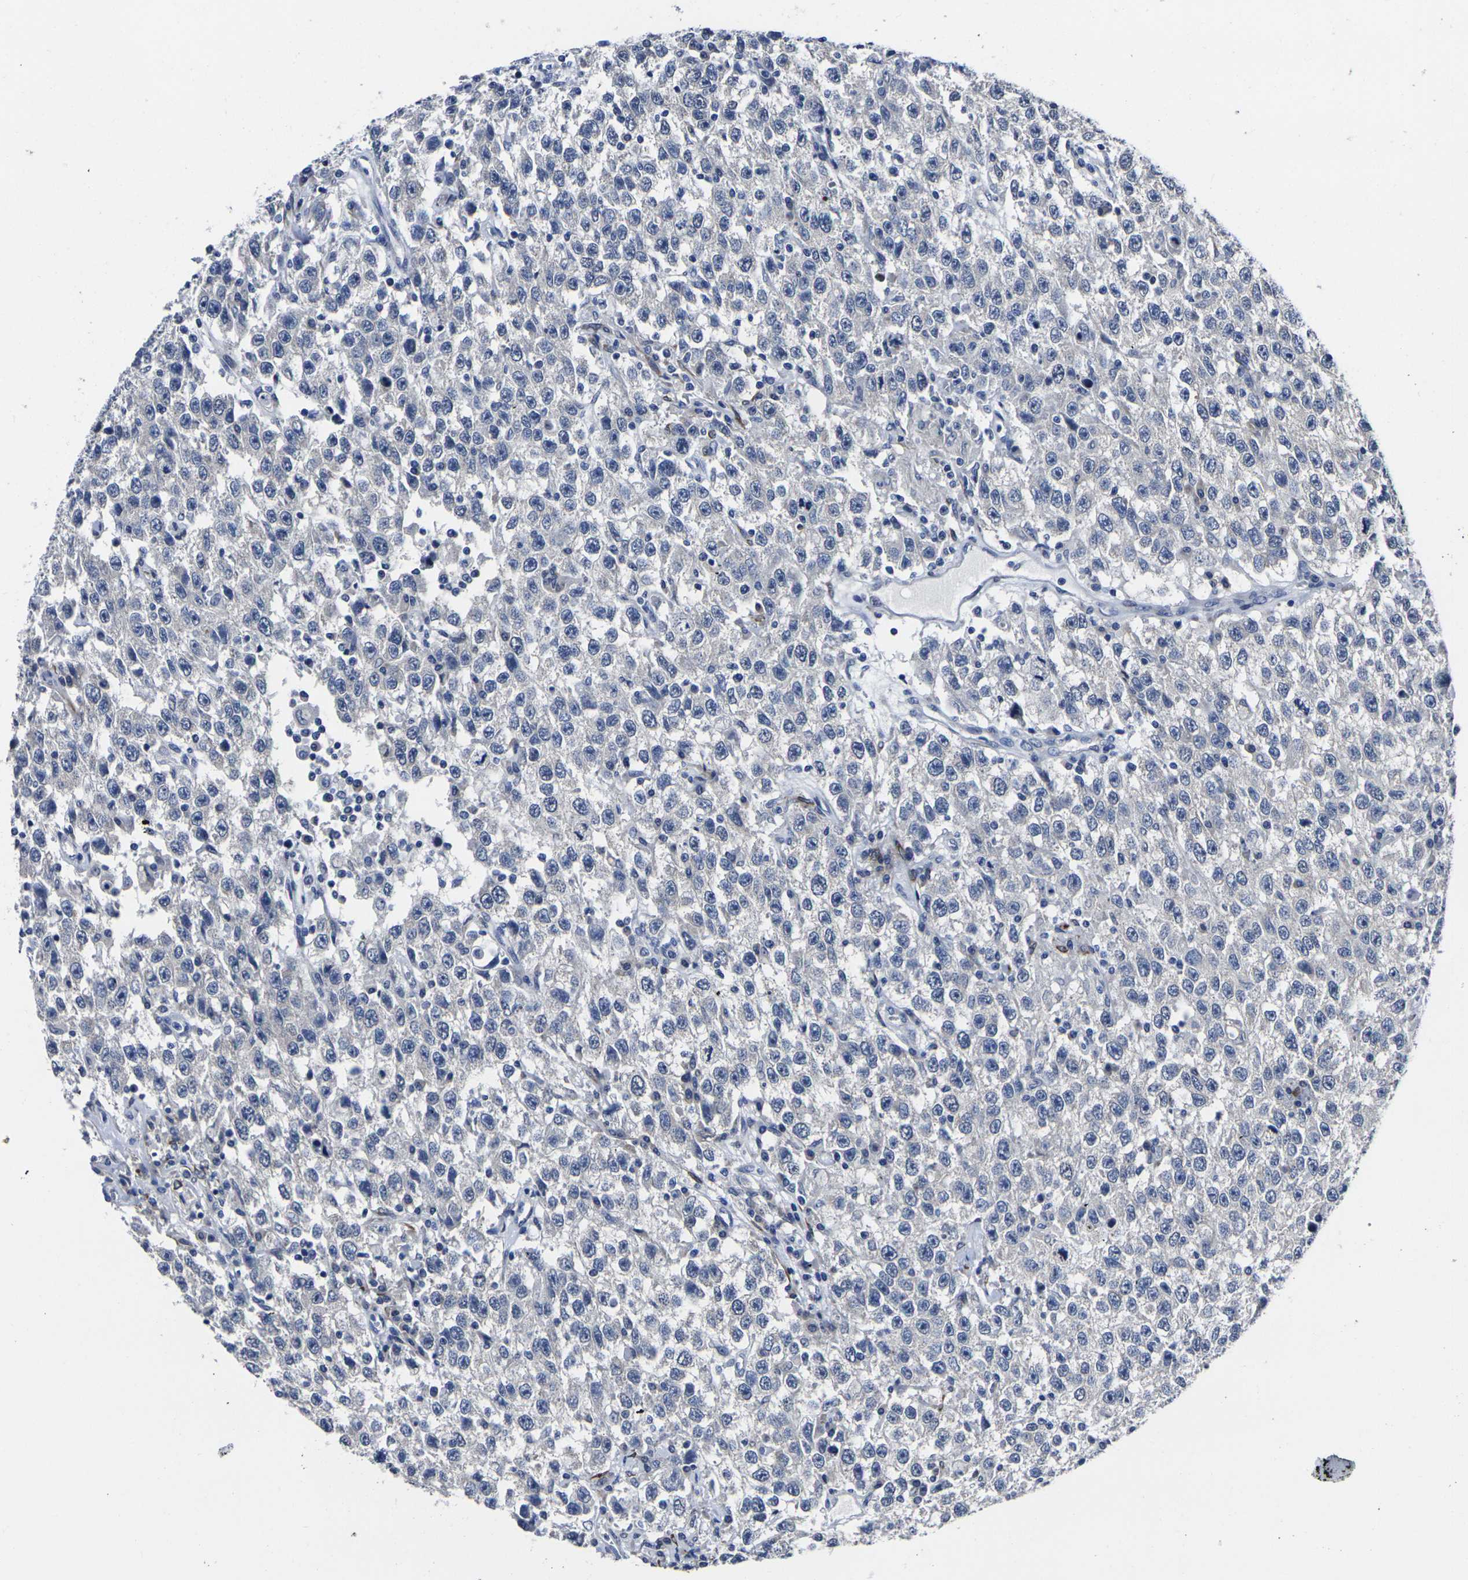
{"staining": {"intensity": "negative", "quantity": "none", "location": "none"}, "tissue": "testis cancer", "cell_type": "Tumor cells", "image_type": "cancer", "snomed": [{"axis": "morphology", "description": "Seminoma, NOS"}, {"axis": "topography", "description": "Testis"}], "caption": "This is an immunohistochemistry (IHC) photomicrograph of human testis cancer (seminoma). There is no staining in tumor cells.", "gene": "CYP2C8", "patient": {"sex": "male", "age": 41}}